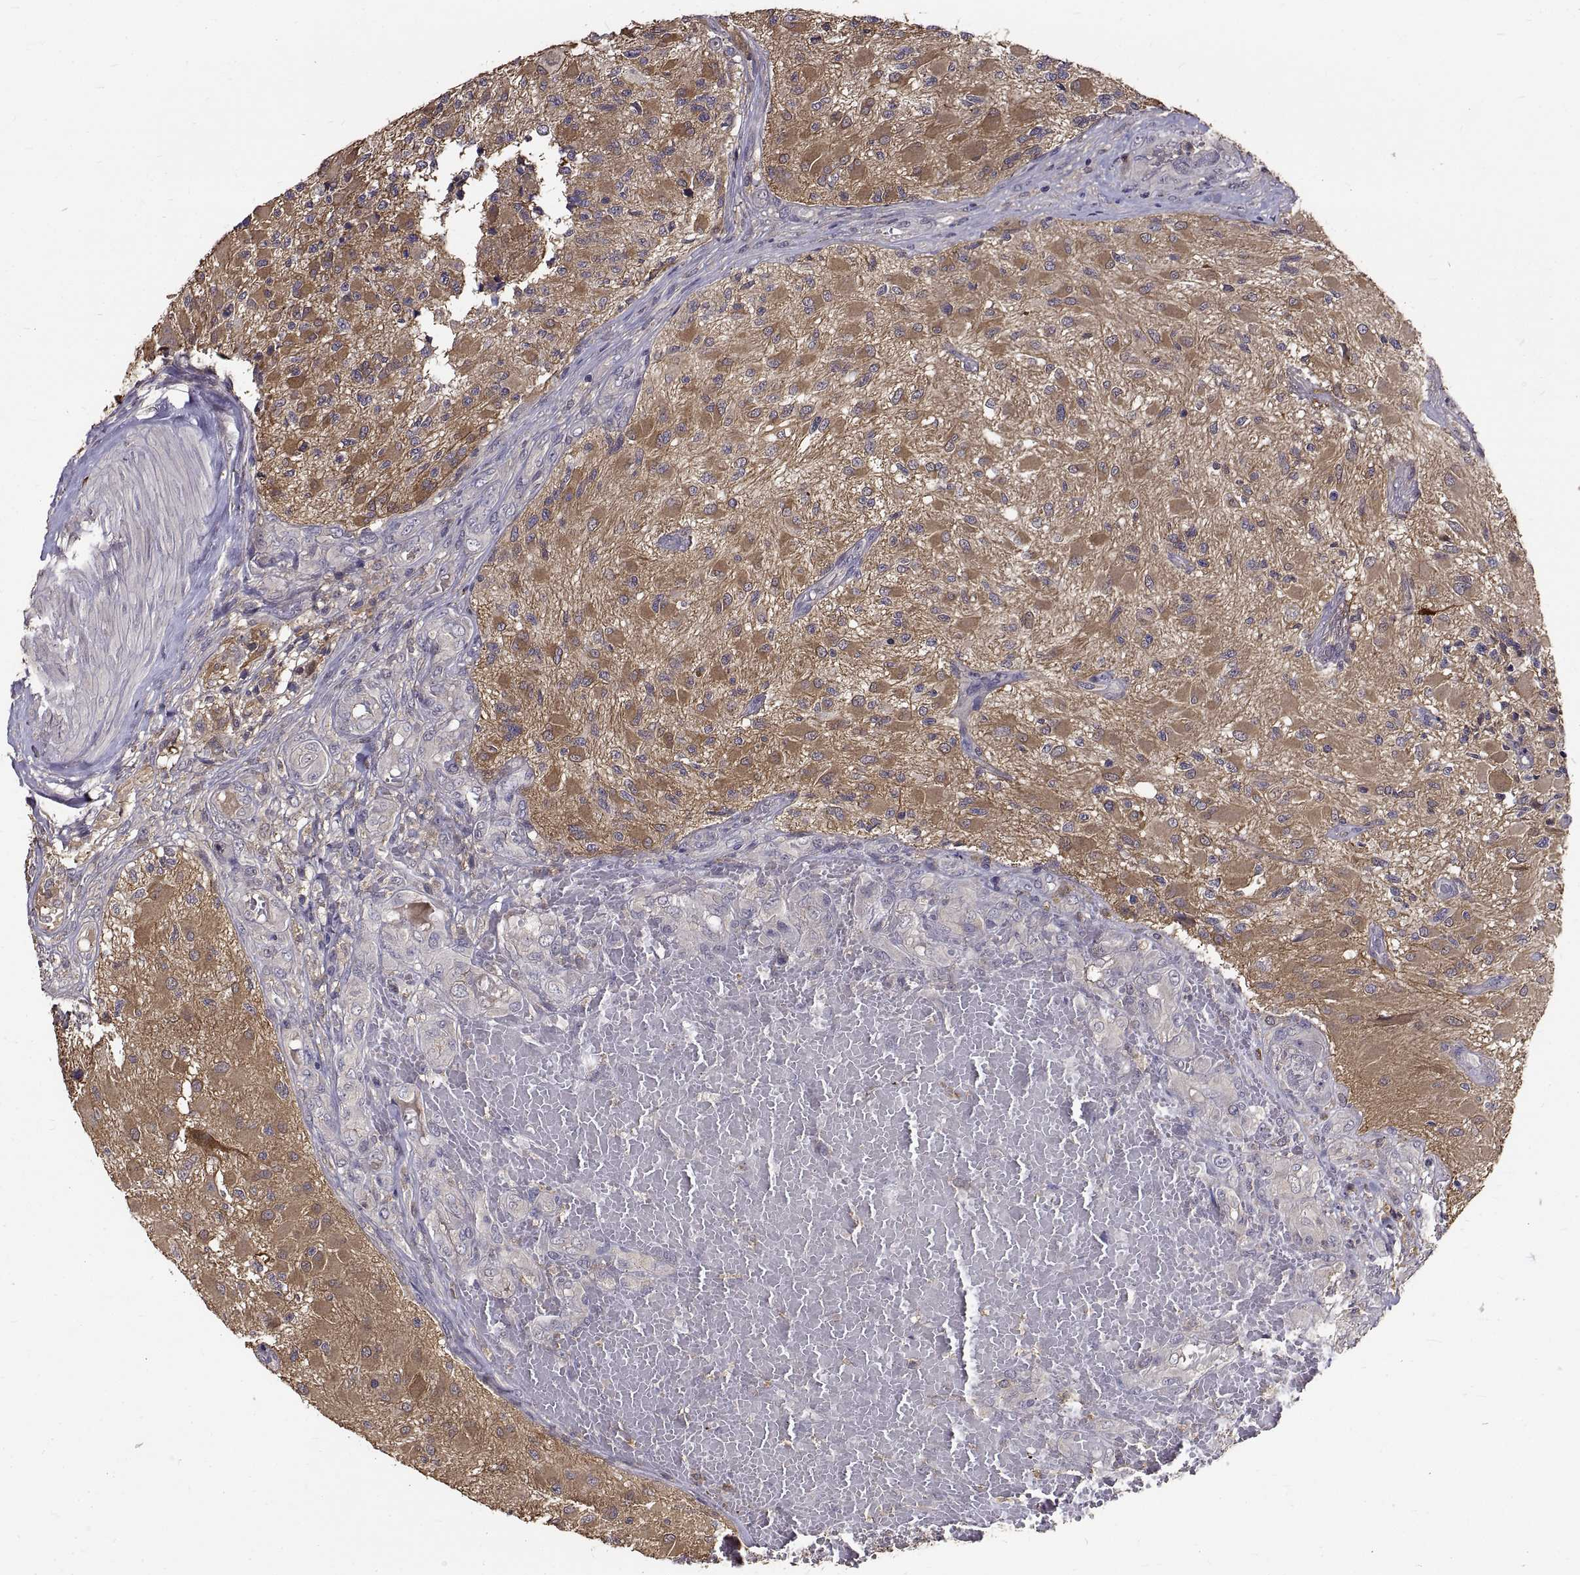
{"staining": {"intensity": "moderate", "quantity": ">75%", "location": "cytoplasmic/membranous"}, "tissue": "glioma", "cell_type": "Tumor cells", "image_type": "cancer", "snomed": [{"axis": "morphology", "description": "Glioma, malignant, High grade"}, {"axis": "topography", "description": "Brain"}], "caption": "Immunohistochemical staining of glioma demonstrates moderate cytoplasmic/membranous protein staining in approximately >75% of tumor cells.", "gene": "PEA15", "patient": {"sex": "female", "age": 63}}